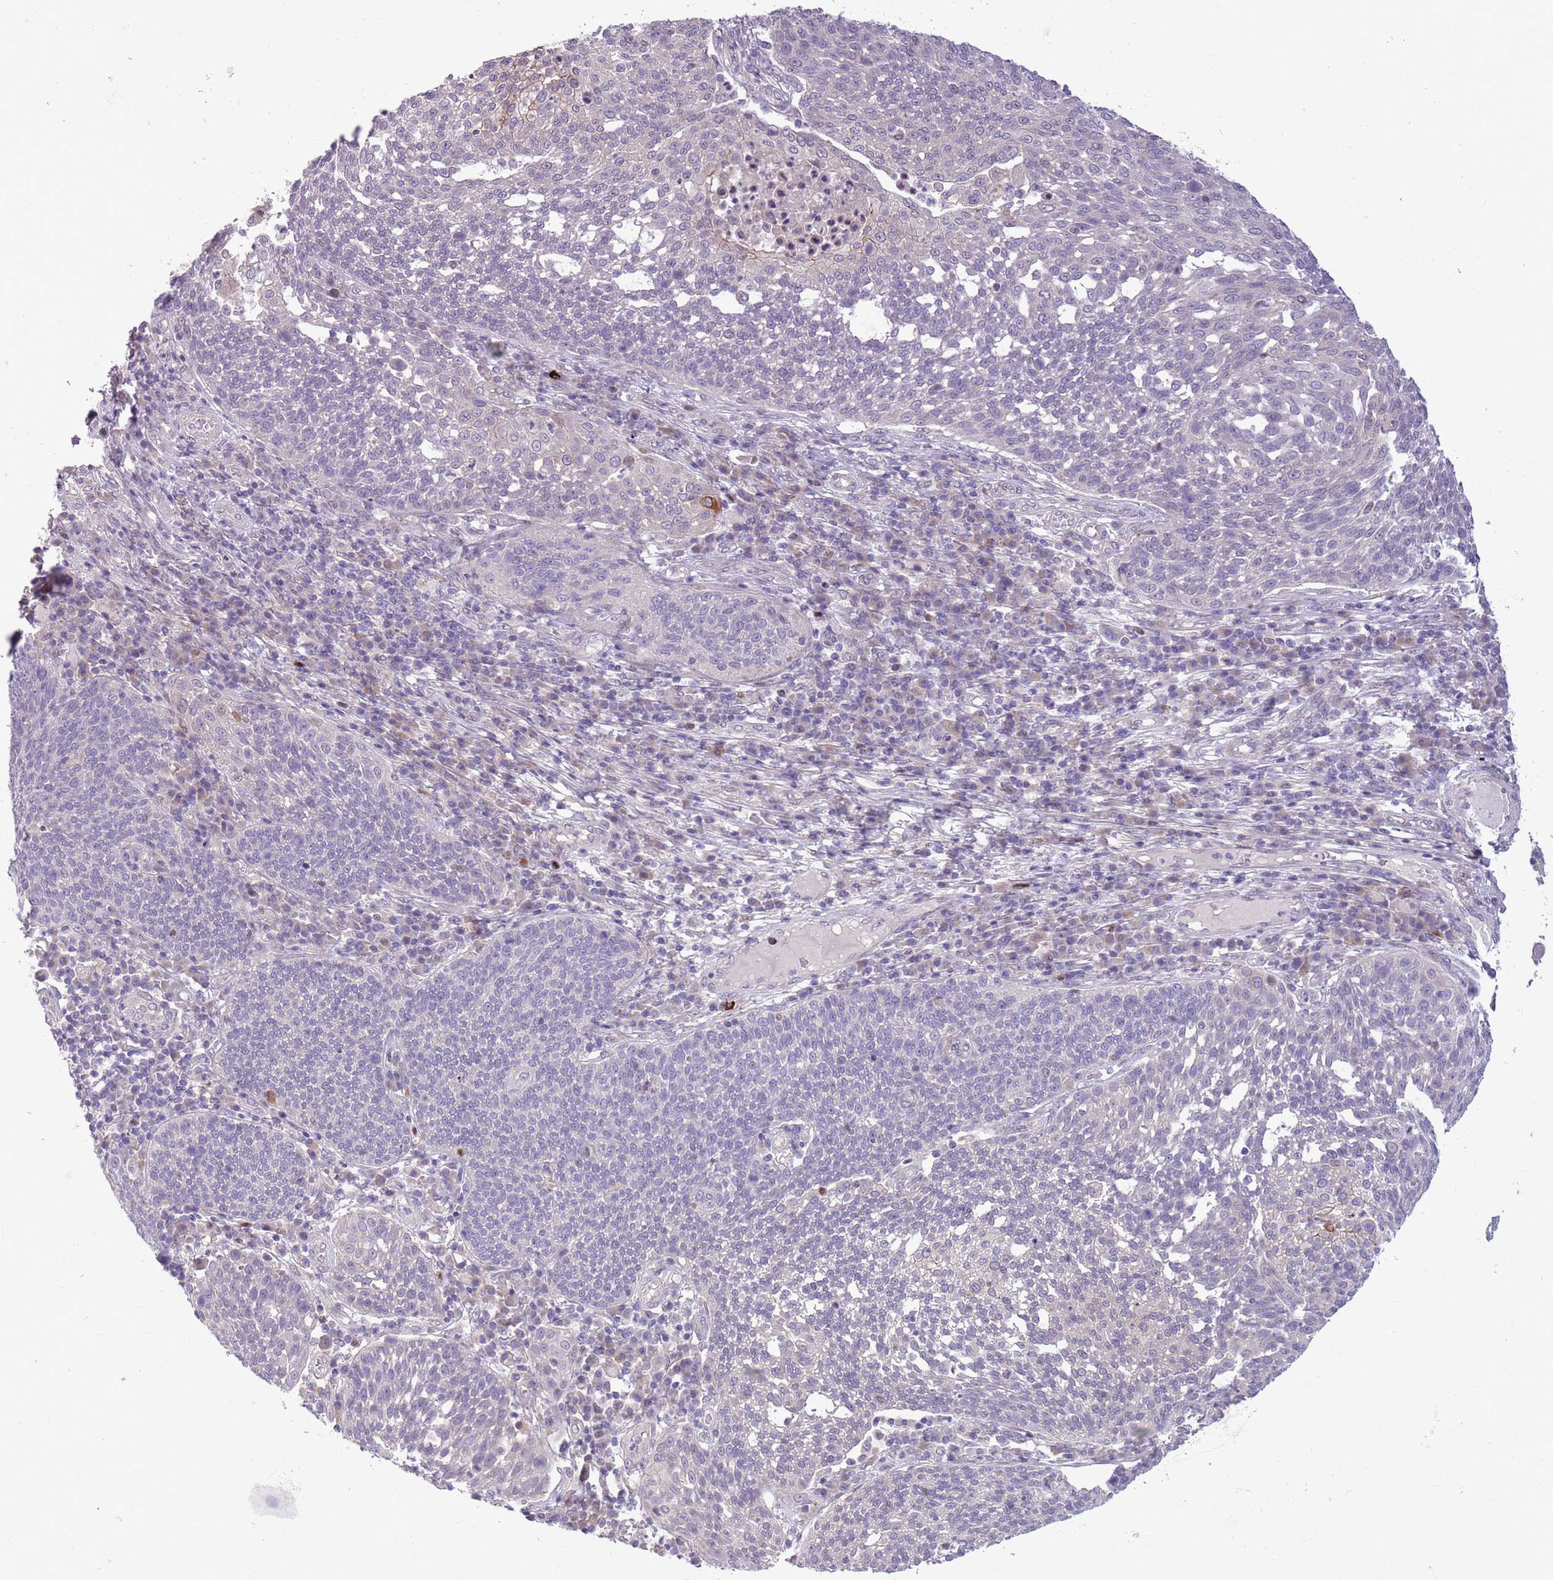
{"staining": {"intensity": "negative", "quantity": "none", "location": "none"}, "tissue": "cervical cancer", "cell_type": "Tumor cells", "image_type": "cancer", "snomed": [{"axis": "morphology", "description": "Squamous cell carcinoma, NOS"}, {"axis": "topography", "description": "Cervix"}], "caption": "IHC of cervical cancer reveals no expression in tumor cells.", "gene": "CCND2", "patient": {"sex": "female", "age": 34}}